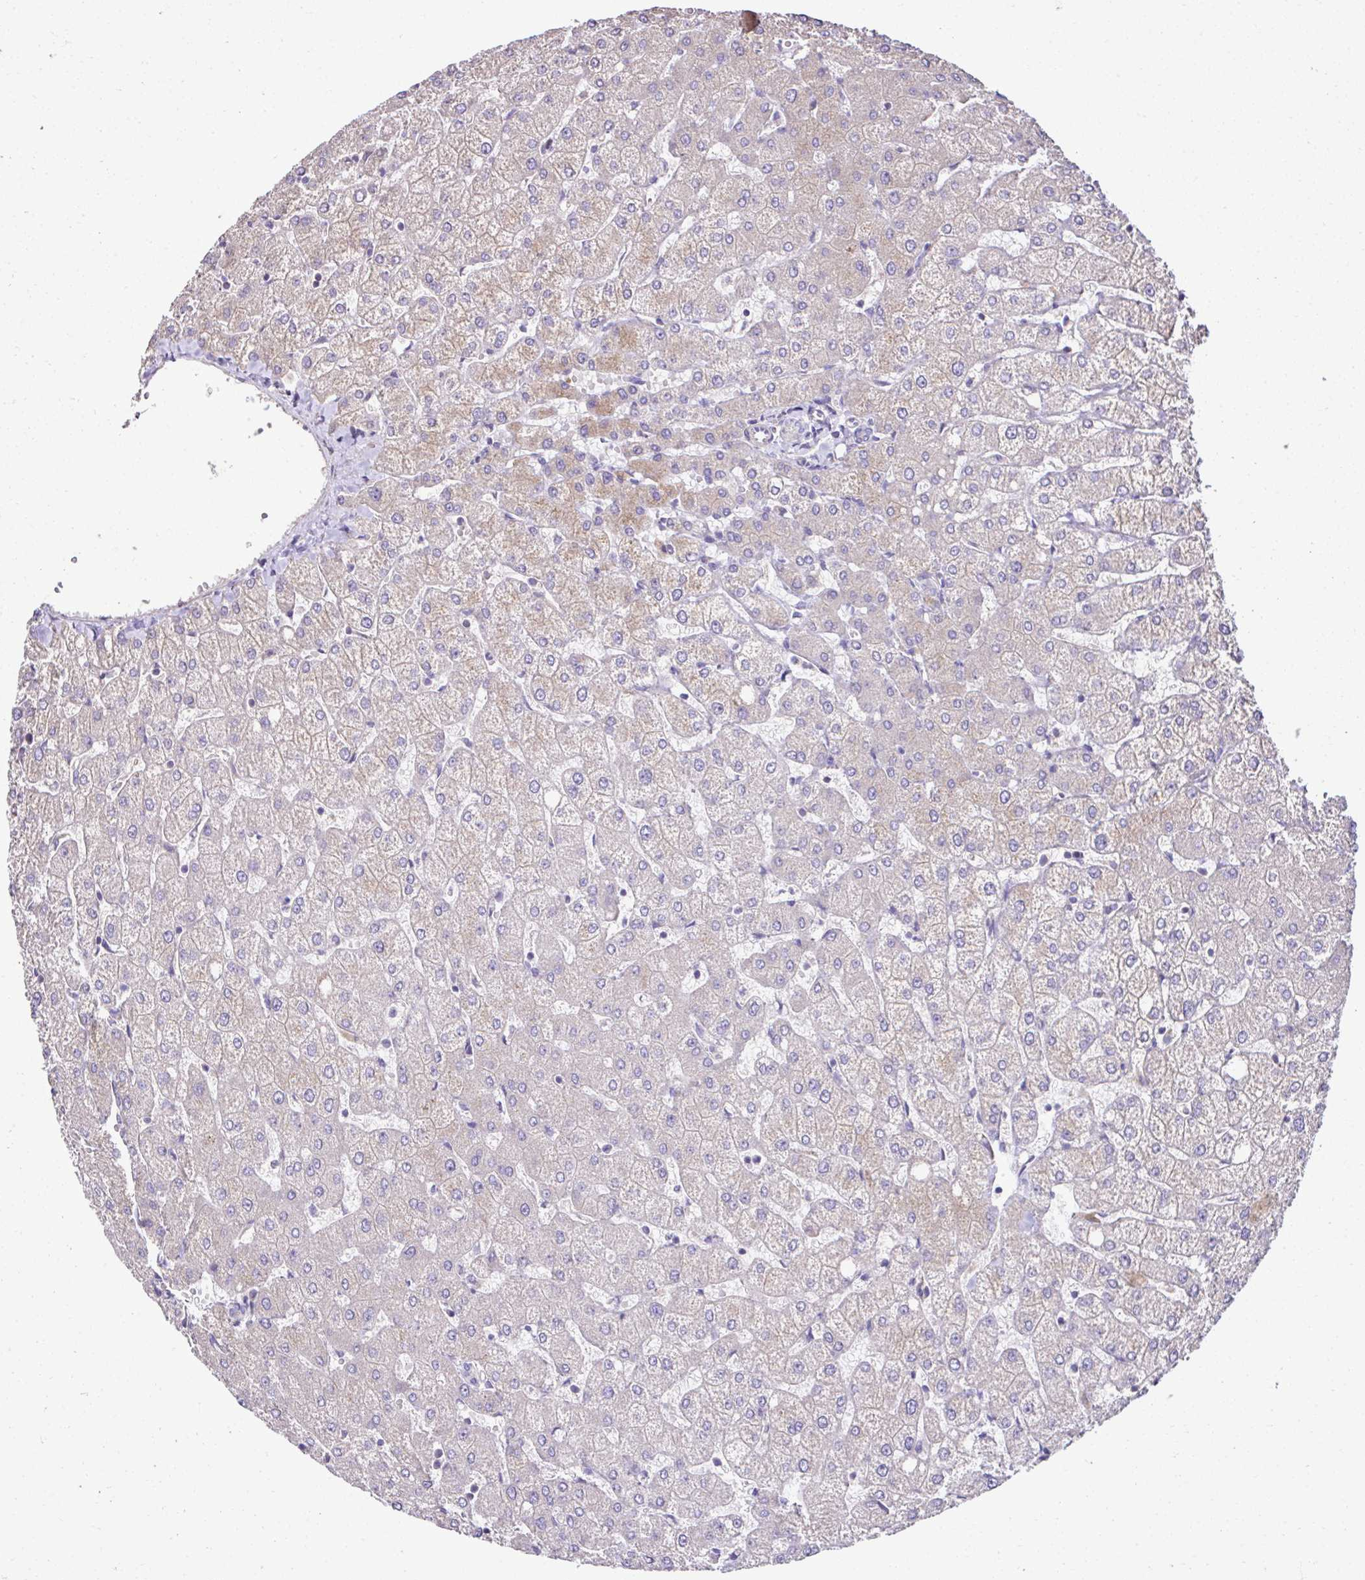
{"staining": {"intensity": "negative", "quantity": "none", "location": "none"}, "tissue": "liver", "cell_type": "Cholangiocytes", "image_type": "normal", "snomed": [{"axis": "morphology", "description": "Normal tissue, NOS"}, {"axis": "topography", "description": "Liver"}], "caption": "Immunohistochemistry (IHC) of normal human liver reveals no staining in cholangiocytes.", "gene": "CCDC85C", "patient": {"sex": "female", "age": 54}}